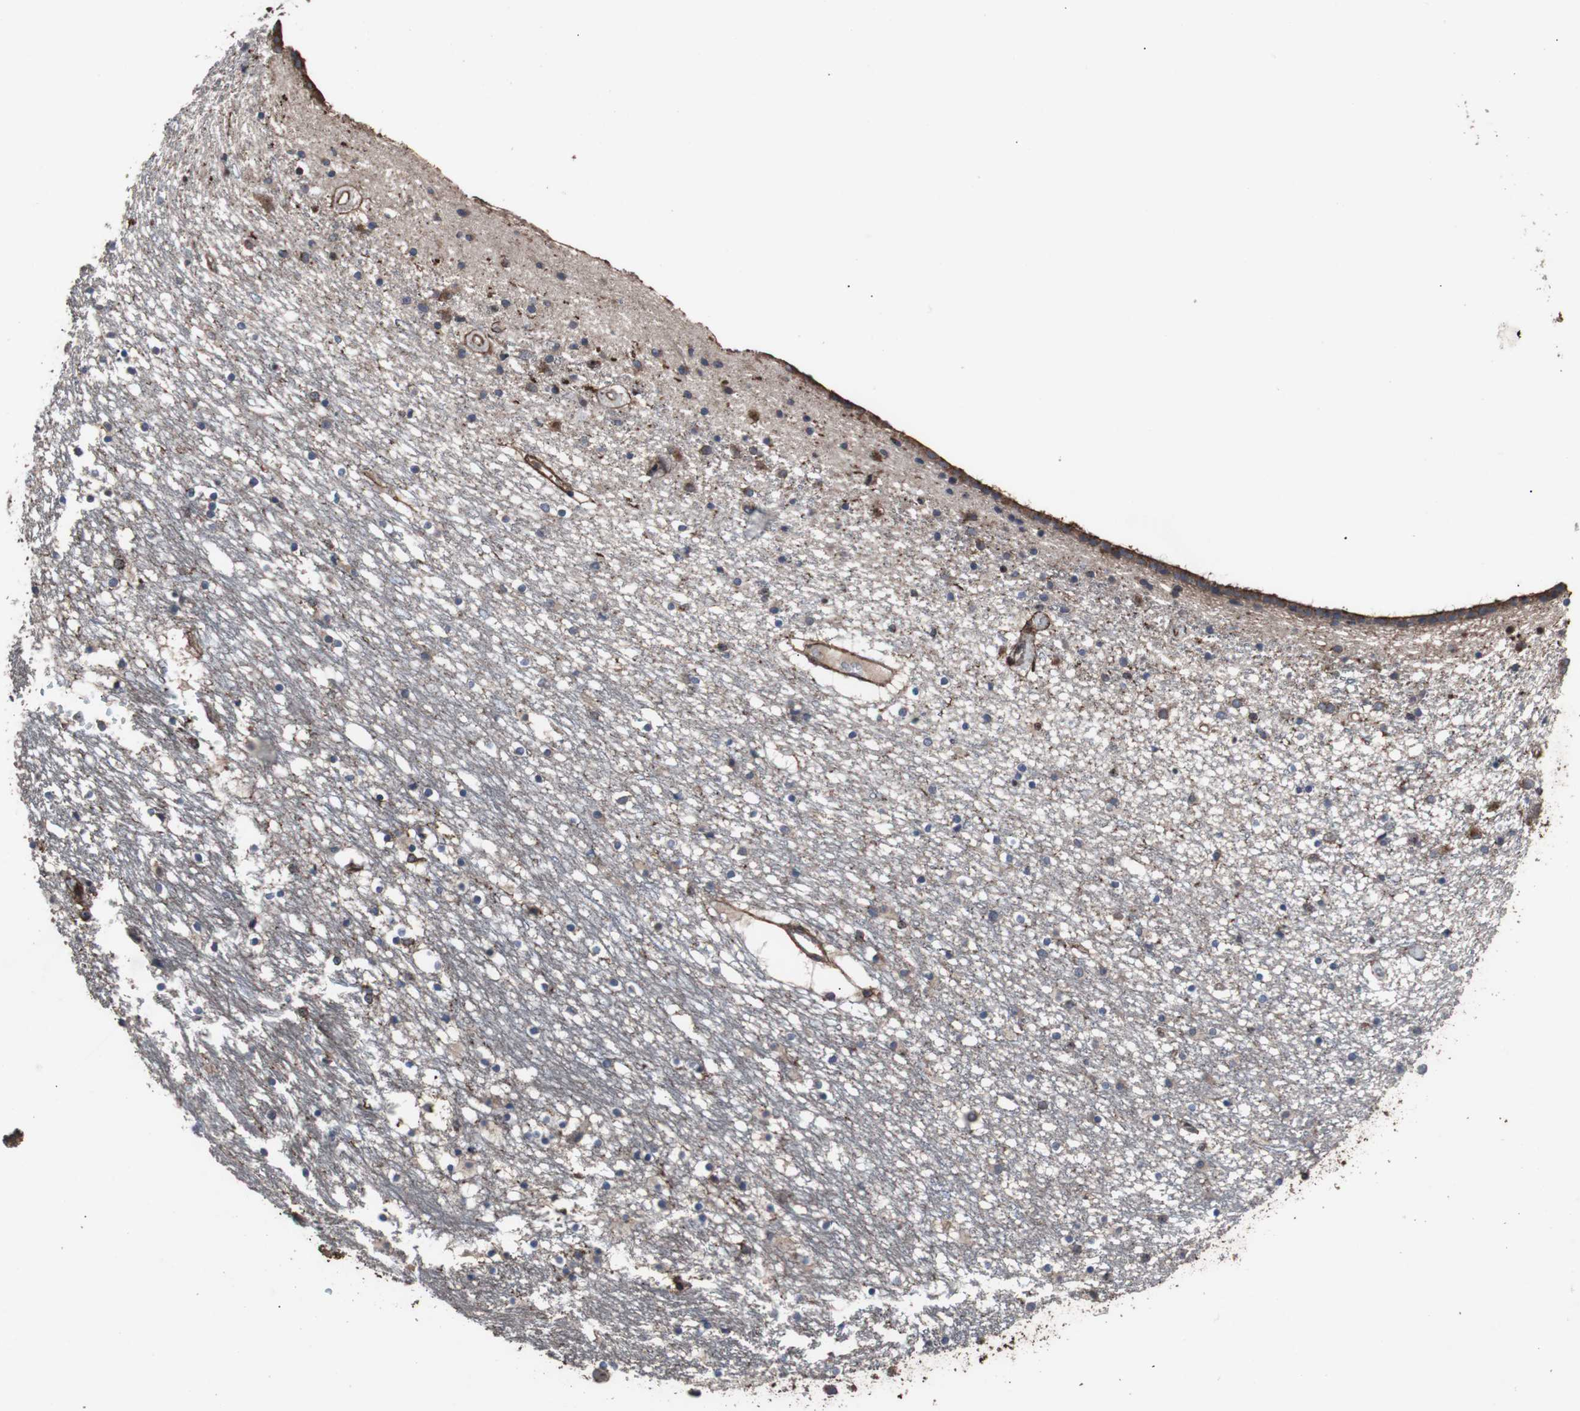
{"staining": {"intensity": "moderate", "quantity": "<25%", "location": "cytoplasmic/membranous"}, "tissue": "caudate", "cell_type": "Glial cells", "image_type": "normal", "snomed": [{"axis": "morphology", "description": "Normal tissue, NOS"}, {"axis": "topography", "description": "Lateral ventricle wall"}], "caption": "About <25% of glial cells in unremarkable human caudate reveal moderate cytoplasmic/membranous protein positivity as visualized by brown immunohistochemical staining.", "gene": "COL6A2", "patient": {"sex": "male", "age": 45}}